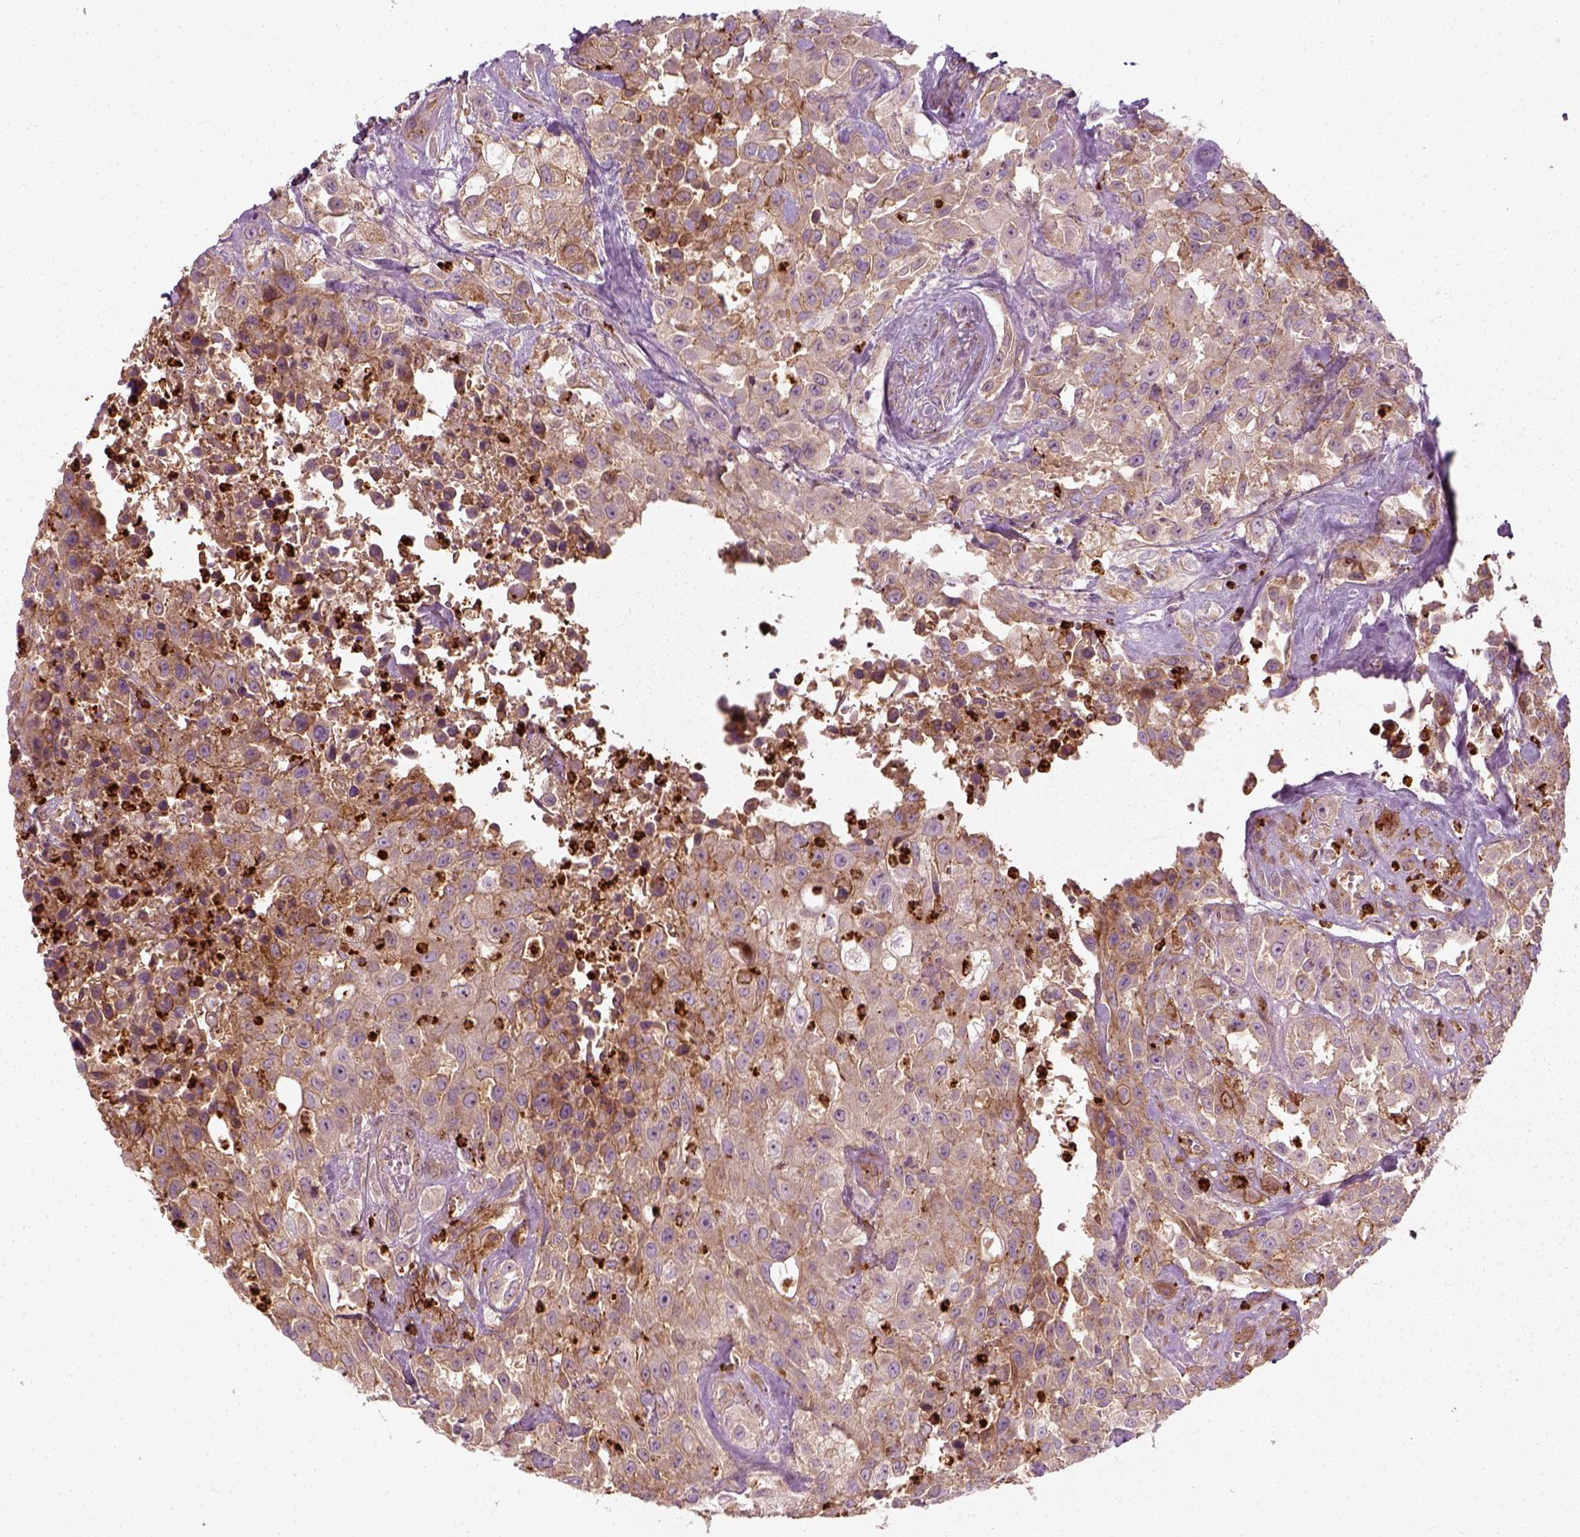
{"staining": {"intensity": "weak", "quantity": "25%-75%", "location": "cytoplasmic/membranous"}, "tissue": "urothelial cancer", "cell_type": "Tumor cells", "image_type": "cancer", "snomed": [{"axis": "morphology", "description": "Urothelial carcinoma, High grade"}, {"axis": "topography", "description": "Urinary bladder"}], "caption": "Weak cytoplasmic/membranous staining for a protein is appreciated in approximately 25%-75% of tumor cells of high-grade urothelial carcinoma using IHC.", "gene": "NPTN", "patient": {"sex": "male", "age": 79}}